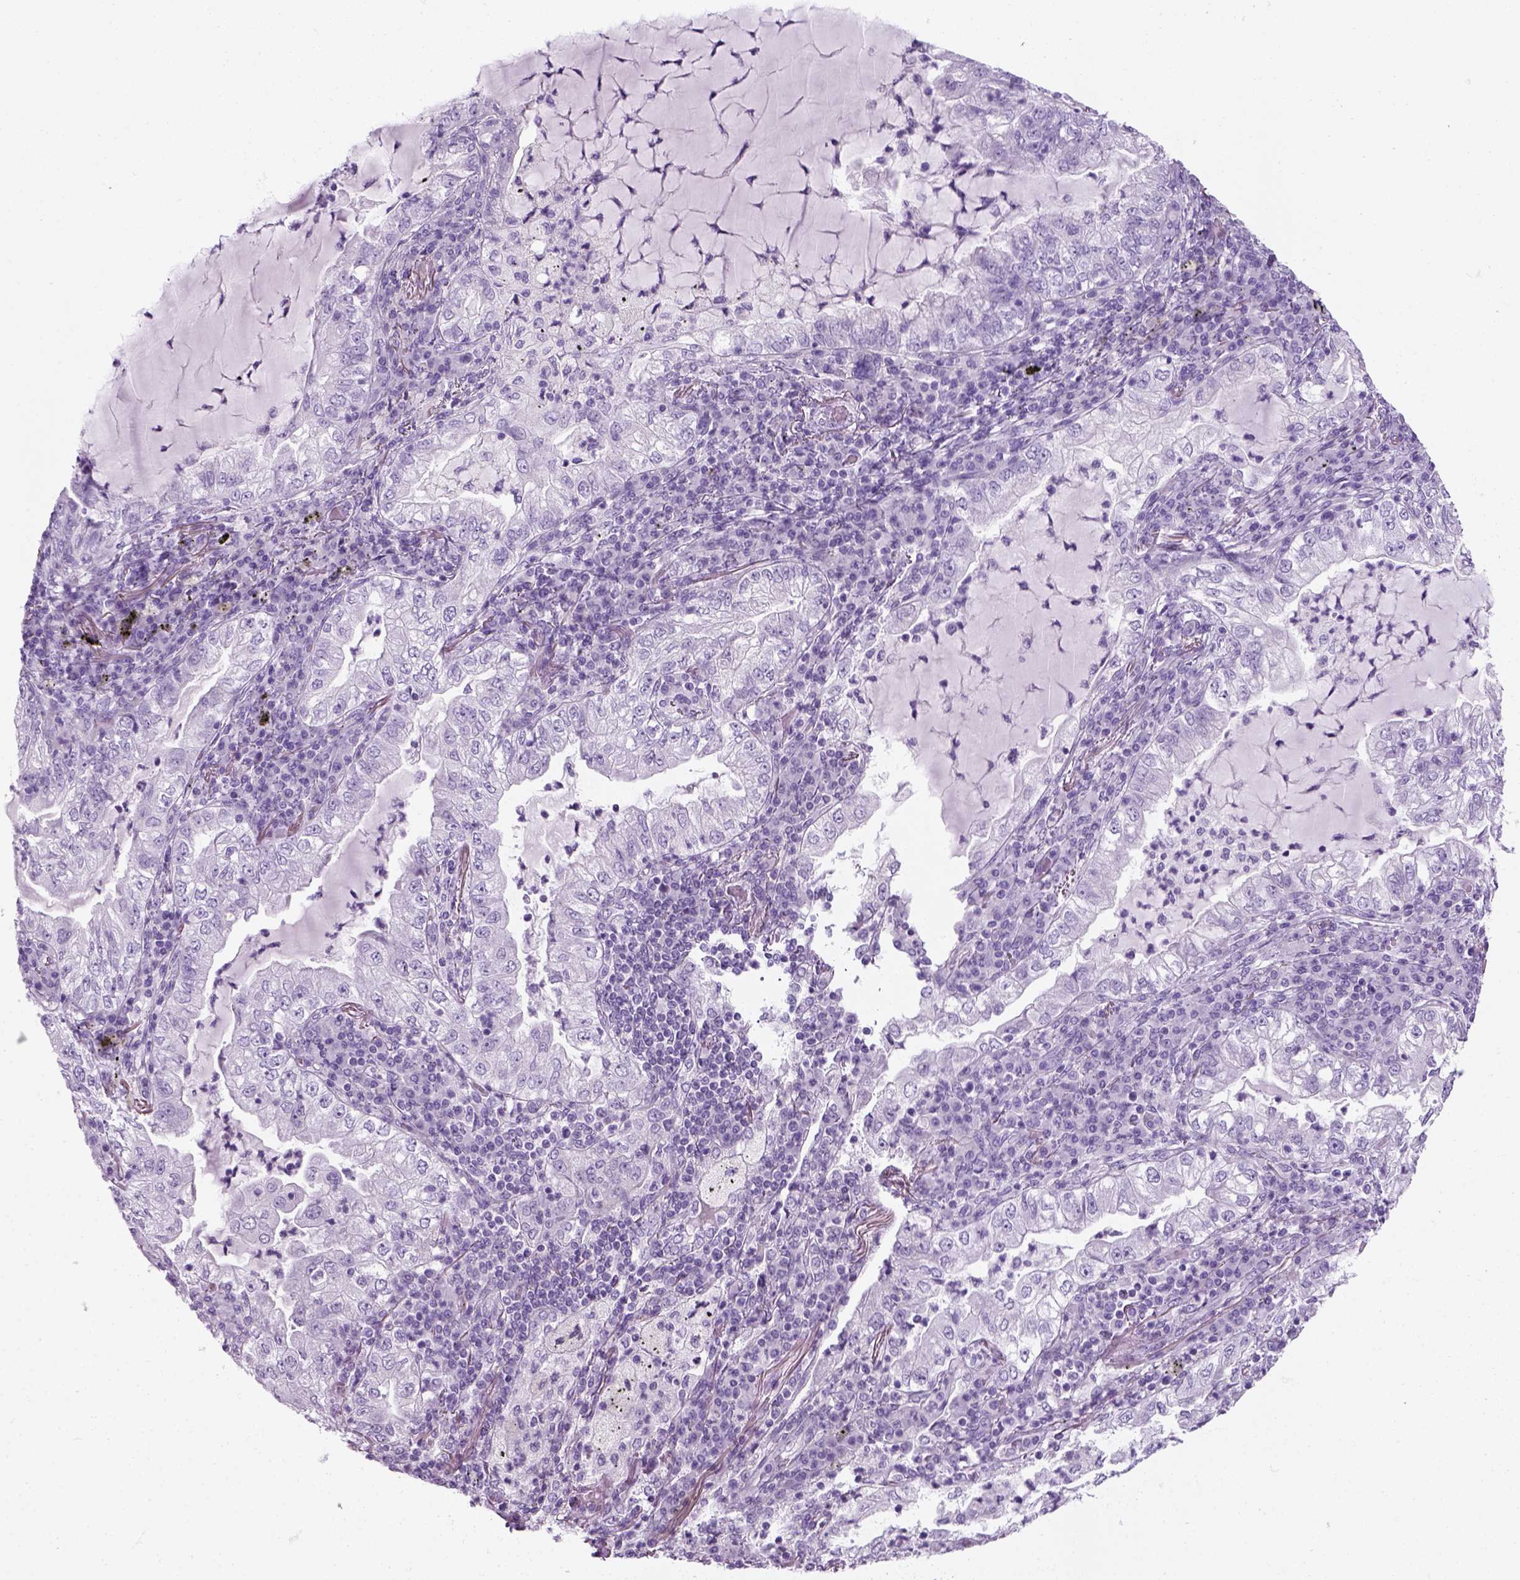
{"staining": {"intensity": "negative", "quantity": "none", "location": "none"}, "tissue": "lung cancer", "cell_type": "Tumor cells", "image_type": "cancer", "snomed": [{"axis": "morphology", "description": "Adenocarcinoma, NOS"}, {"axis": "topography", "description": "Lung"}], "caption": "The photomicrograph shows no significant staining in tumor cells of lung cancer (adenocarcinoma).", "gene": "SLC12A5", "patient": {"sex": "female", "age": 73}}